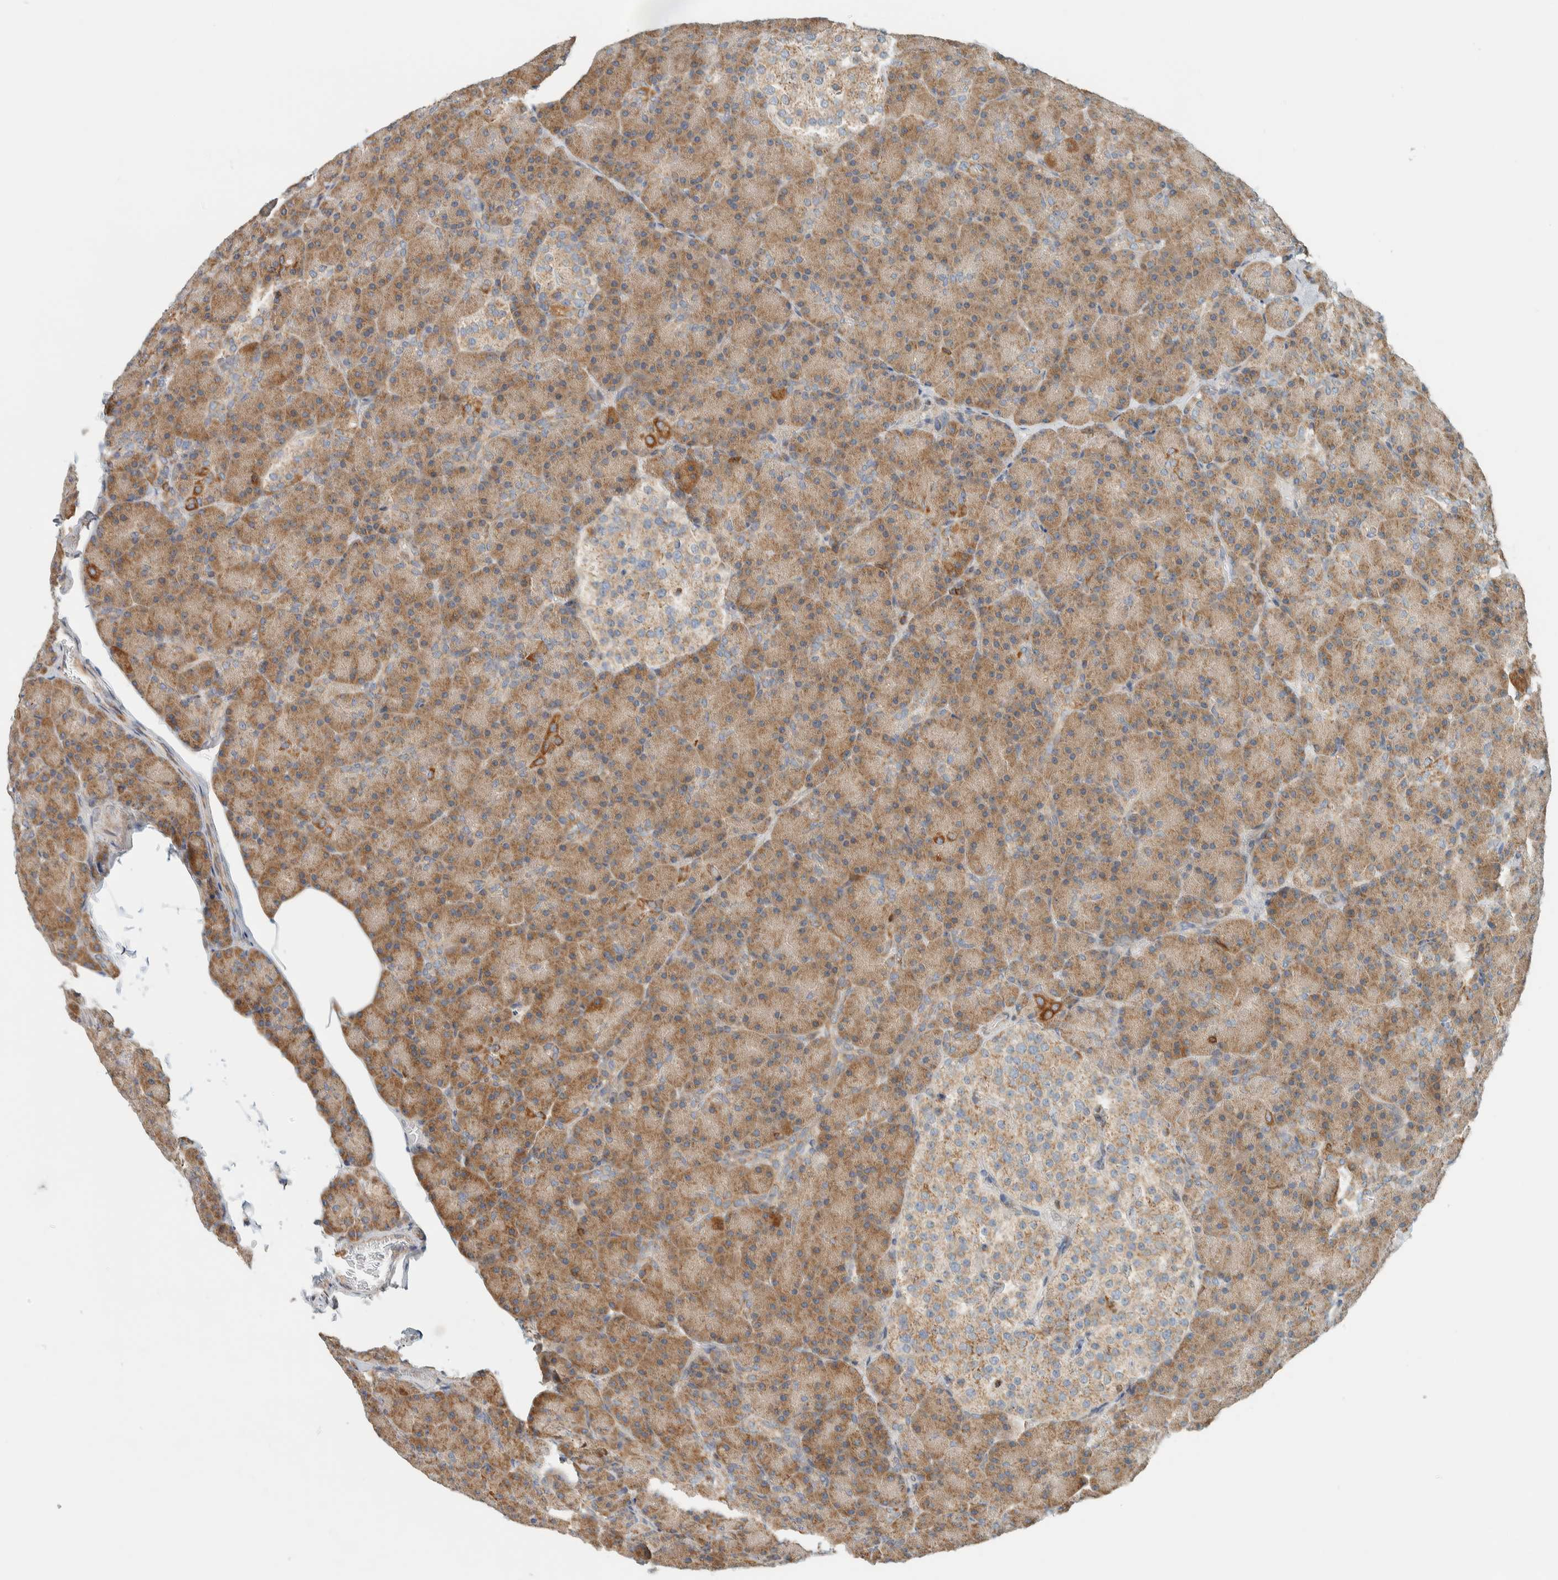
{"staining": {"intensity": "moderate", "quantity": ">75%", "location": "cytoplasmic/membranous"}, "tissue": "pancreas", "cell_type": "Exocrine glandular cells", "image_type": "normal", "snomed": [{"axis": "morphology", "description": "Normal tissue, NOS"}, {"axis": "topography", "description": "Pancreas"}], "caption": "Exocrine glandular cells reveal medium levels of moderate cytoplasmic/membranous expression in about >75% of cells in unremarkable pancreas.", "gene": "CCDC57", "patient": {"sex": "female", "age": 43}}